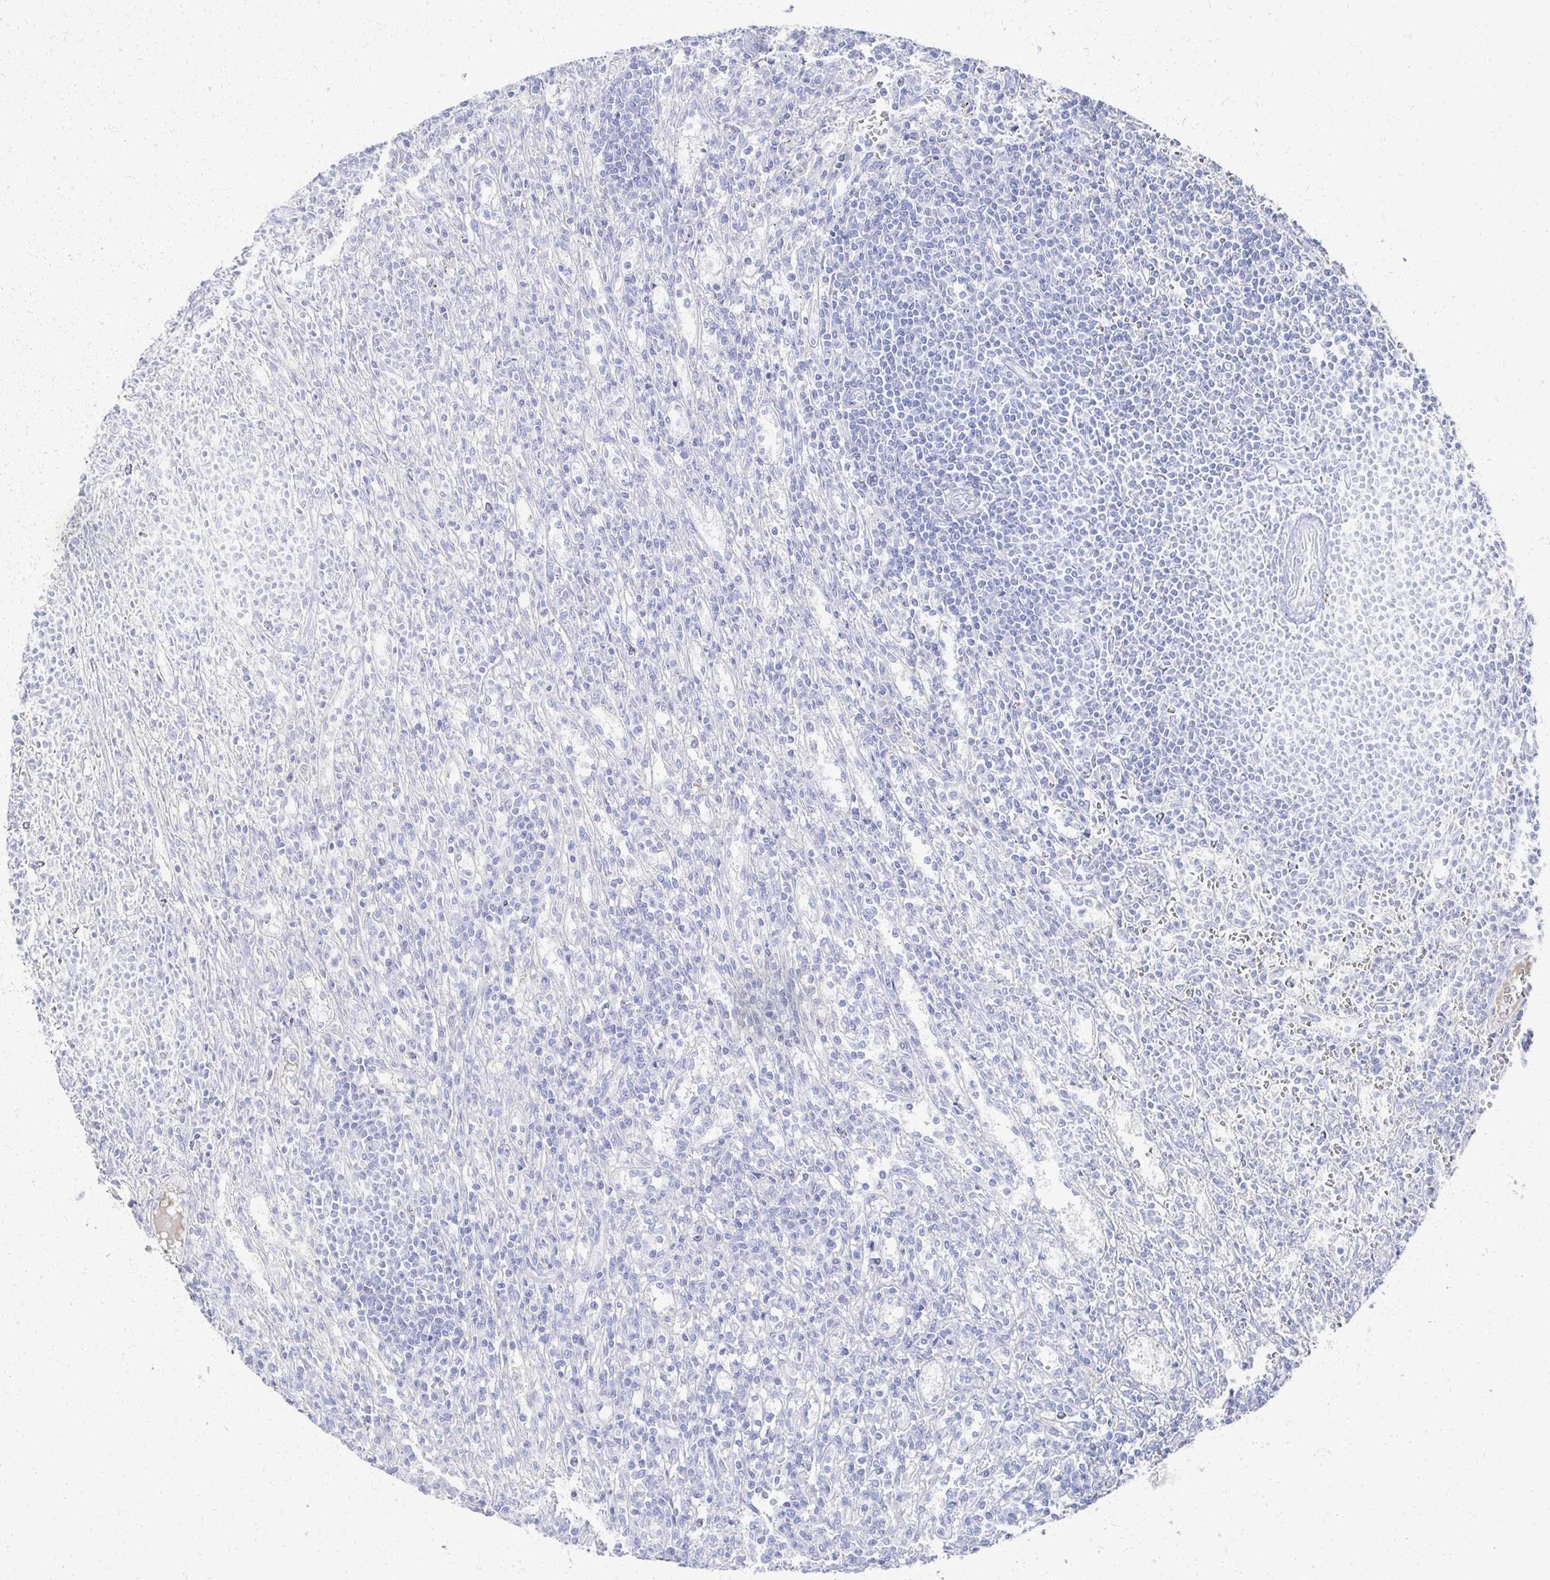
{"staining": {"intensity": "negative", "quantity": "none", "location": "none"}, "tissue": "lymphoma", "cell_type": "Tumor cells", "image_type": "cancer", "snomed": [{"axis": "morphology", "description": "Malignant lymphoma, non-Hodgkin's type, Low grade"}, {"axis": "topography", "description": "Spleen"}], "caption": "This is an immunohistochemistry (IHC) photomicrograph of human malignant lymphoma, non-Hodgkin's type (low-grade). There is no positivity in tumor cells.", "gene": "PRR20A", "patient": {"sex": "male", "age": 76}}